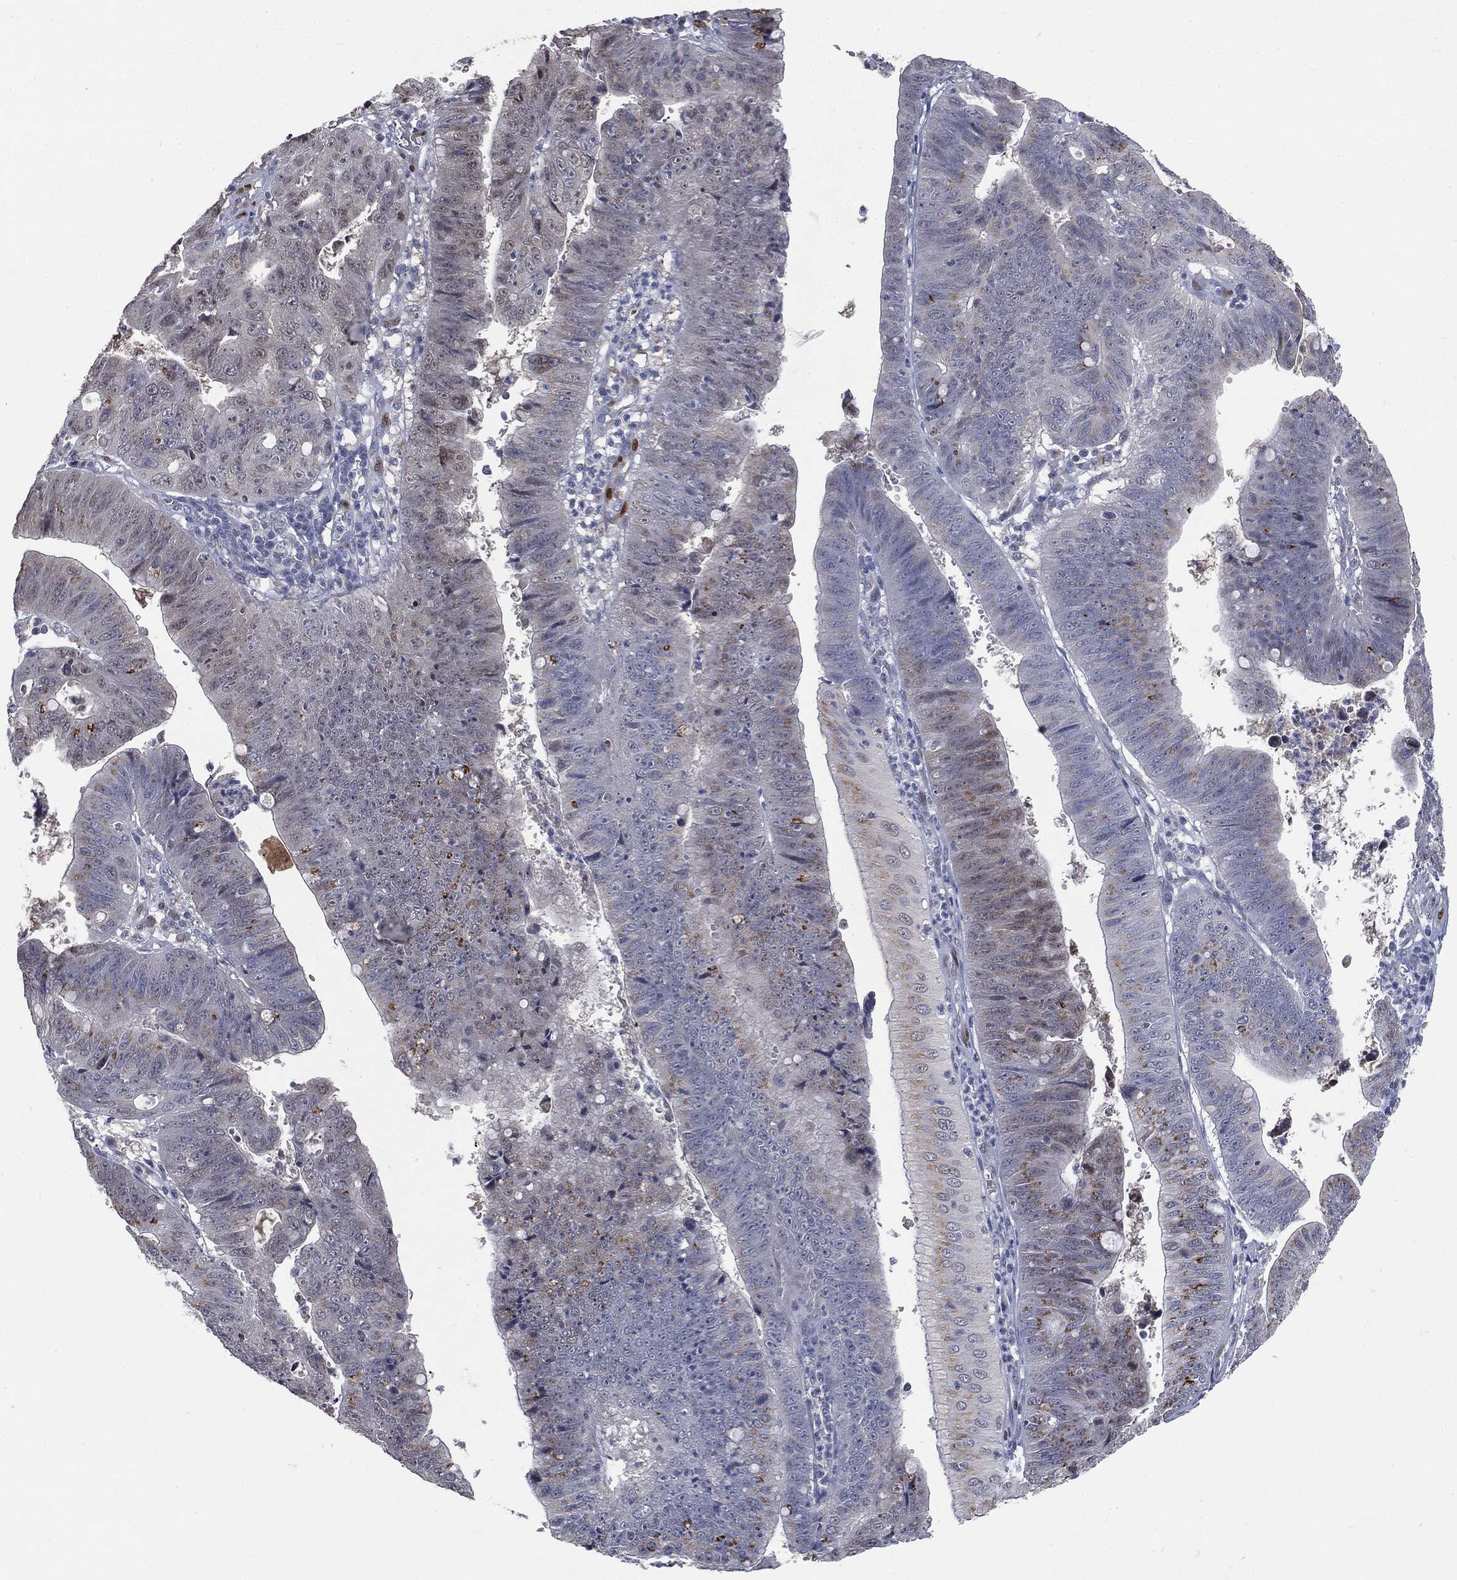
{"staining": {"intensity": "moderate", "quantity": "<25%", "location": "cytoplasmic/membranous"}, "tissue": "stomach cancer", "cell_type": "Tumor cells", "image_type": "cancer", "snomed": [{"axis": "morphology", "description": "Adenocarcinoma, NOS"}, {"axis": "topography", "description": "Stomach"}], "caption": "Tumor cells demonstrate low levels of moderate cytoplasmic/membranous positivity in about <25% of cells in human stomach cancer. Using DAB (brown) and hematoxylin (blue) stains, captured at high magnification using brightfield microscopy.", "gene": "CASD1", "patient": {"sex": "male", "age": 59}}